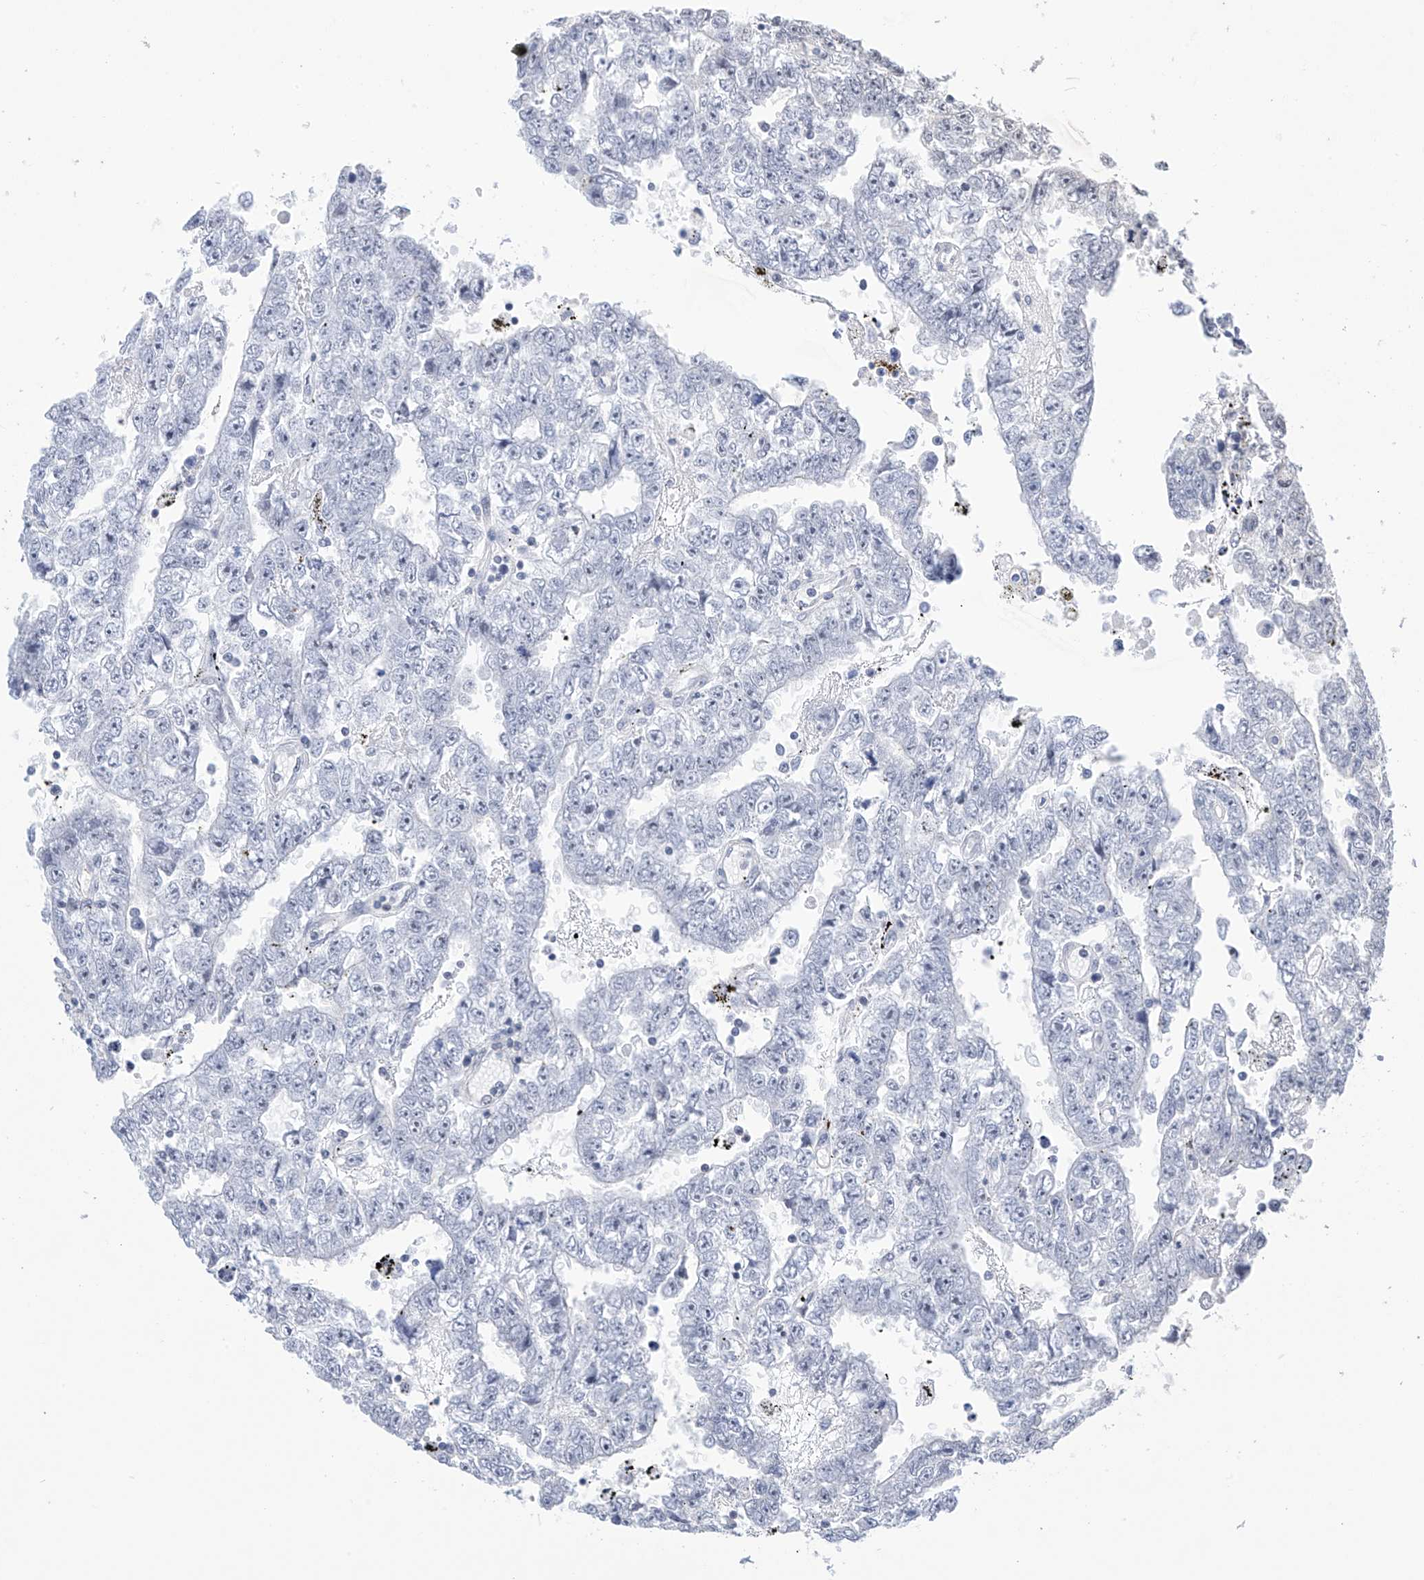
{"staining": {"intensity": "negative", "quantity": "none", "location": "none"}, "tissue": "testis cancer", "cell_type": "Tumor cells", "image_type": "cancer", "snomed": [{"axis": "morphology", "description": "Carcinoma, Embryonal, NOS"}, {"axis": "topography", "description": "Testis"}], "caption": "Image shows no significant protein staining in tumor cells of embryonal carcinoma (testis).", "gene": "MSL3", "patient": {"sex": "male", "age": 25}}